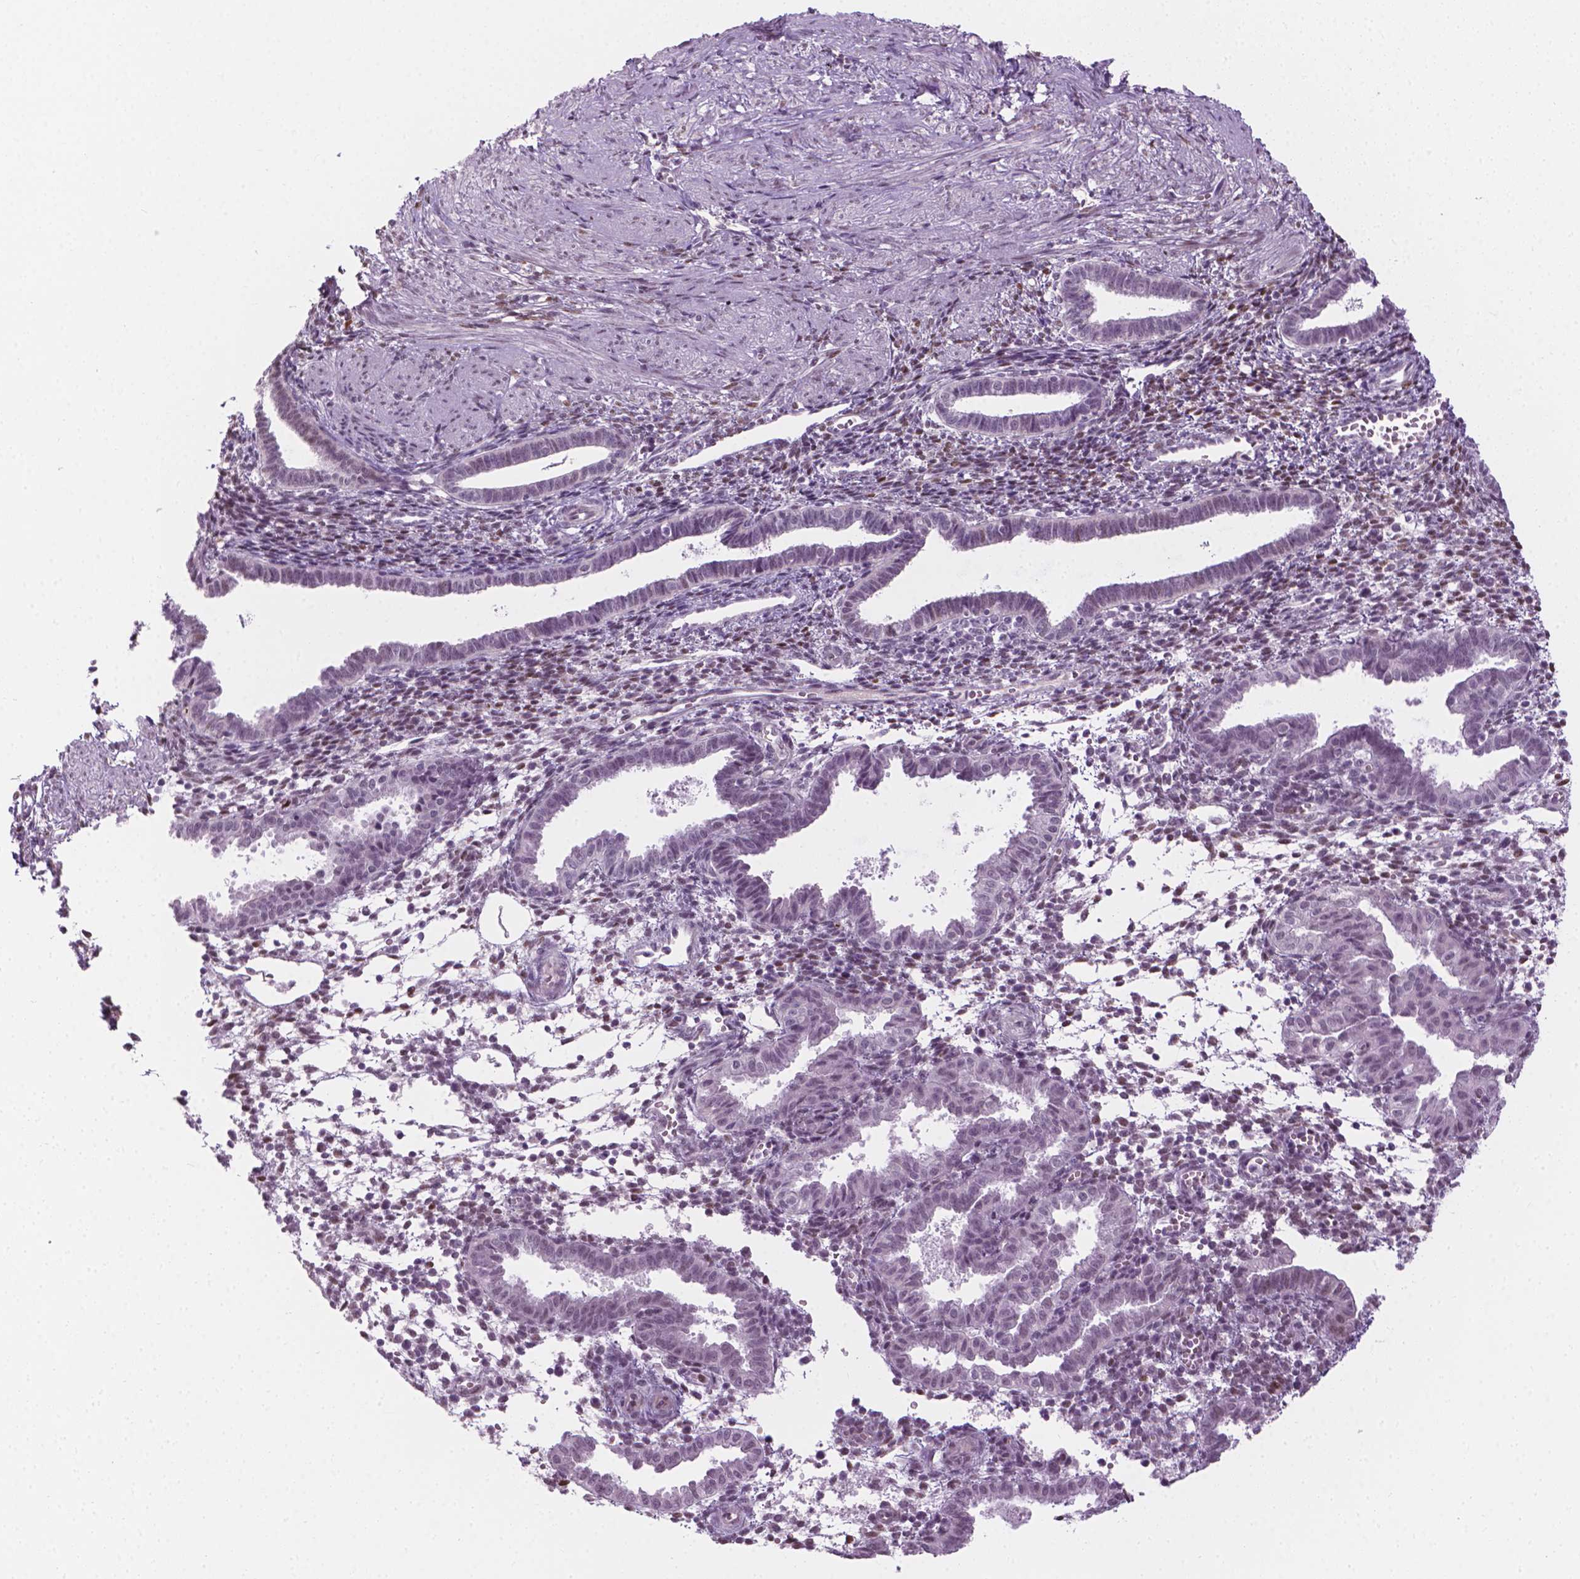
{"staining": {"intensity": "negative", "quantity": "none", "location": "none"}, "tissue": "endometrium", "cell_type": "Cells in endometrial stroma", "image_type": "normal", "snomed": [{"axis": "morphology", "description": "Normal tissue, NOS"}, {"axis": "topography", "description": "Endometrium"}], "caption": "This is an IHC histopathology image of normal human endometrium. There is no expression in cells in endometrial stroma.", "gene": "CDKN1C", "patient": {"sex": "female", "age": 37}}